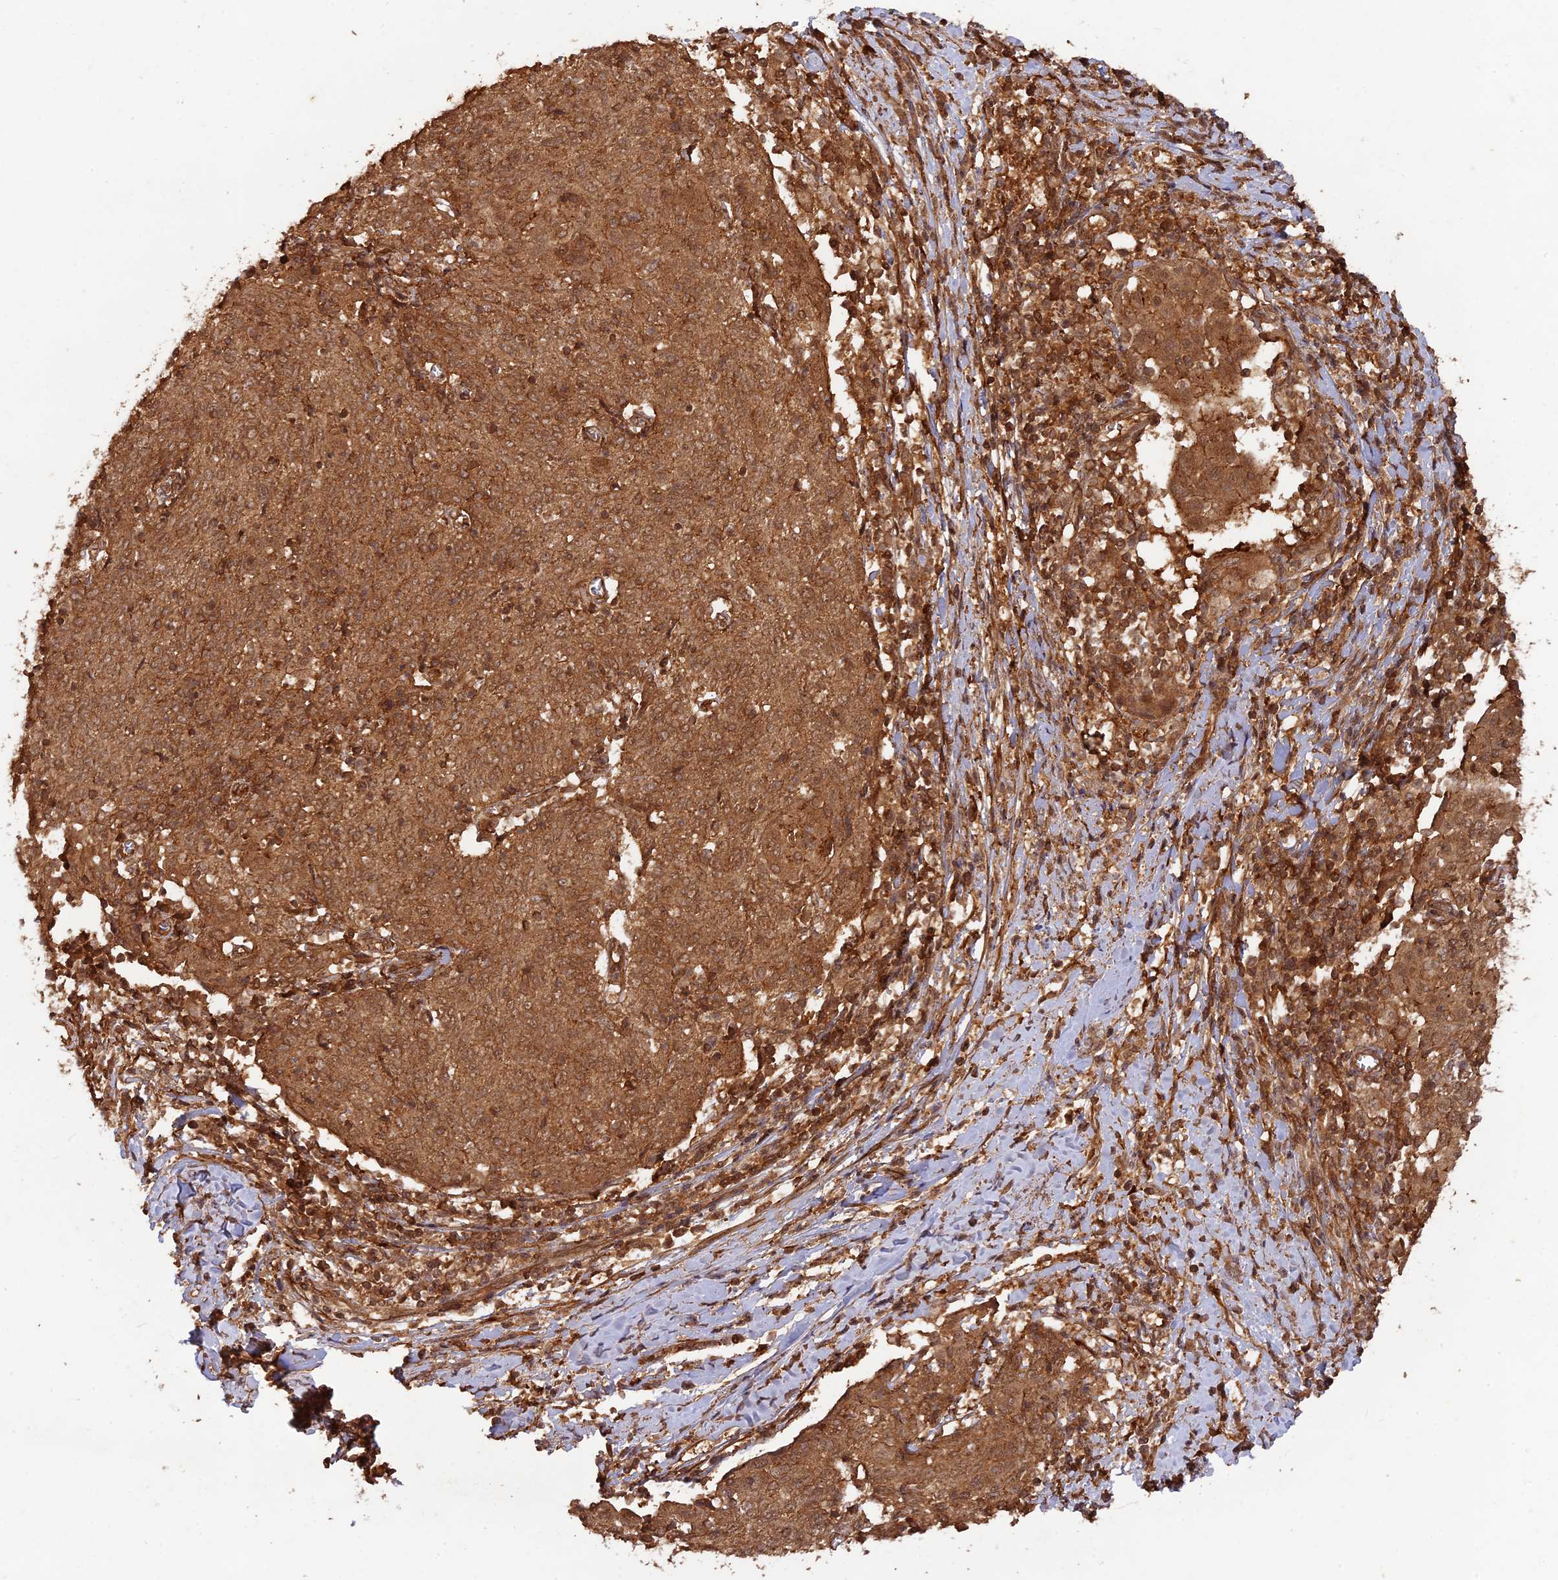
{"staining": {"intensity": "moderate", "quantity": ">75%", "location": "cytoplasmic/membranous"}, "tissue": "cervical cancer", "cell_type": "Tumor cells", "image_type": "cancer", "snomed": [{"axis": "morphology", "description": "Squamous cell carcinoma, NOS"}, {"axis": "topography", "description": "Cervix"}], "caption": "Immunohistochemical staining of human cervical cancer reveals moderate cytoplasmic/membranous protein staining in approximately >75% of tumor cells.", "gene": "CCDC174", "patient": {"sex": "female", "age": 52}}